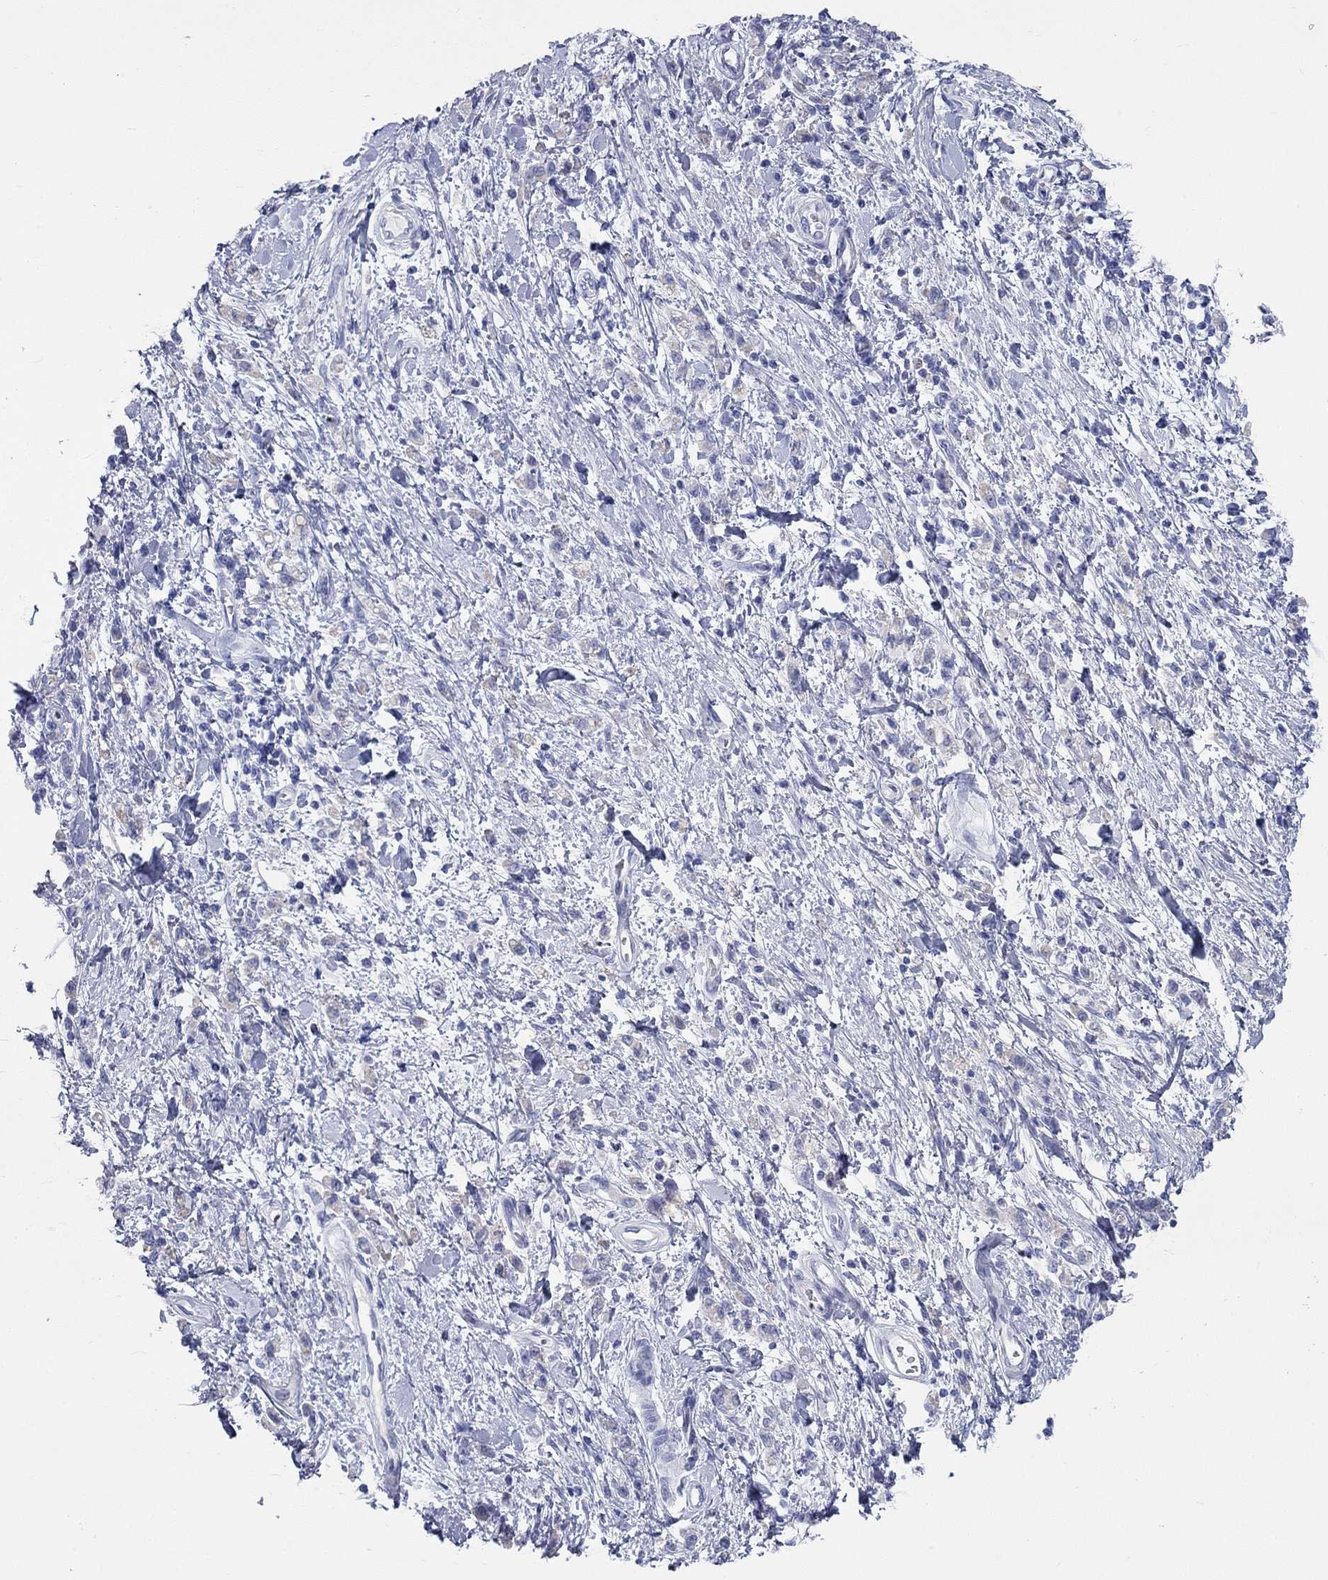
{"staining": {"intensity": "negative", "quantity": "none", "location": "none"}, "tissue": "stomach cancer", "cell_type": "Tumor cells", "image_type": "cancer", "snomed": [{"axis": "morphology", "description": "Adenocarcinoma, NOS"}, {"axis": "topography", "description": "Stomach"}], "caption": "Tumor cells show no significant expression in stomach adenocarcinoma.", "gene": "SPATA9", "patient": {"sex": "male", "age": 77}}